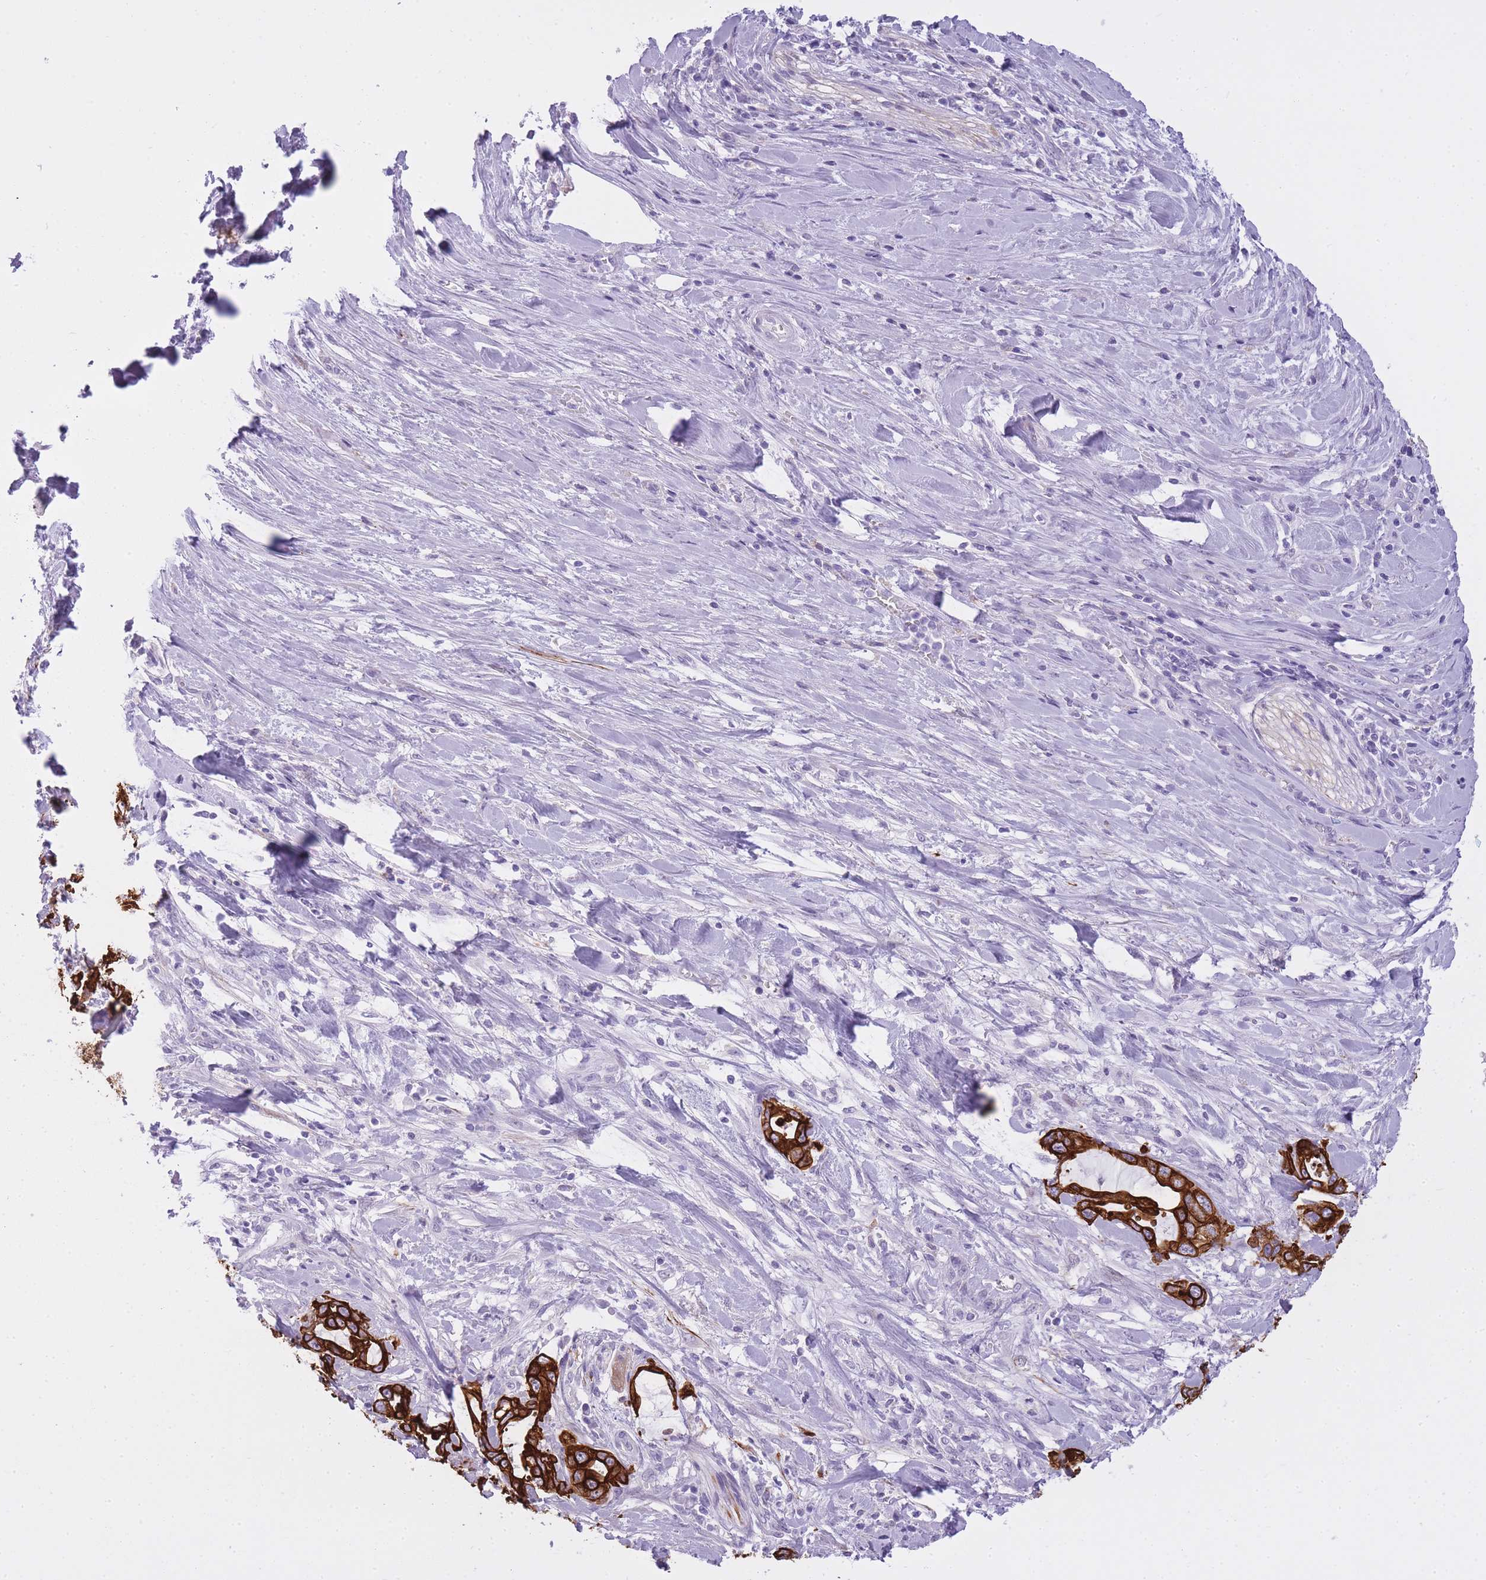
{"staining": {"intensity": "strong", "quantity": ">75%", "location": "cytoplasmic/membranous"}, "tissue": "pancreatic cancer", "cell_type": "Tumor cells", "image_type": "cancer", "snomed": [{"axis": "morphology", "description": "Adenocarcinoma, NOS"}, {"axis": "topography", "description": "Pancreas"}], "caption": "Pancreatic cancer stained for a protein (brown) displays strong cytoplasmic/membranous positive positivity in about >75% of tumor cells.", "gene": "RADX", "patient": {"sex": "female", "age": 61}}